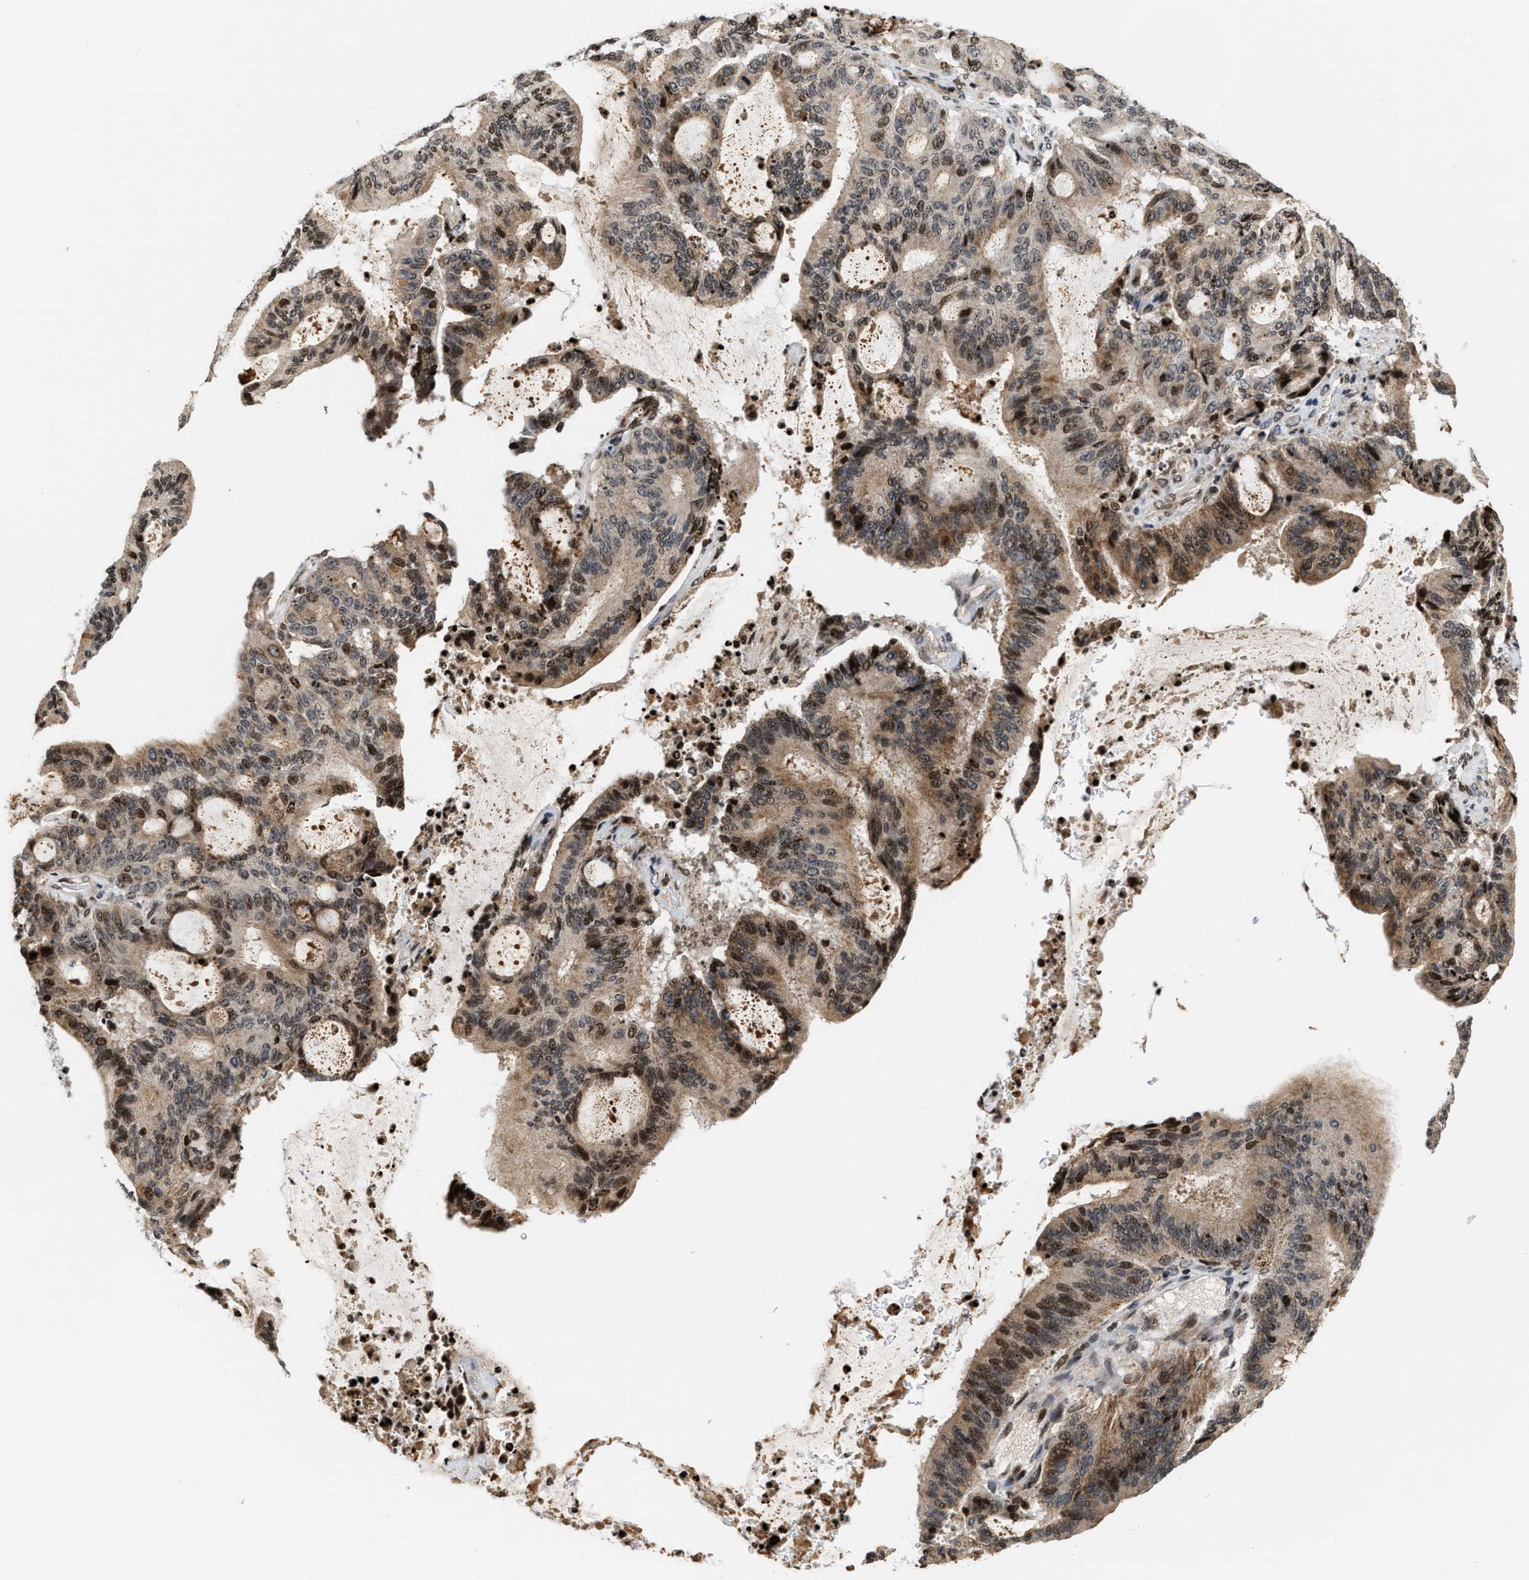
{"staining": {"intensity": "moderate", "quantity": ">75%", "location": "cytoplasmic/membranous,nuclear"}, "tissue": "liver cancer", "cell_type": "Tumor cells", "image_type": "cancer", "snomed": [{"axis": "morphology", "description": "Cholangiocarcinoma"}, {"axis": "topography", "description": "Liver"}], "caption": "Immunohistochemistry image of neoplastic tissue: liver cancer stained using IHC demonstrates medium levels of moderate protein expression localized specifically in the cytoplasmic/membranous and nuclear of tumor cells, appearing as a cytoplasmic/membranous and nuclear brown color.", "gene": "PDZD2", "patient": {"sex": "female", "age": 73}}